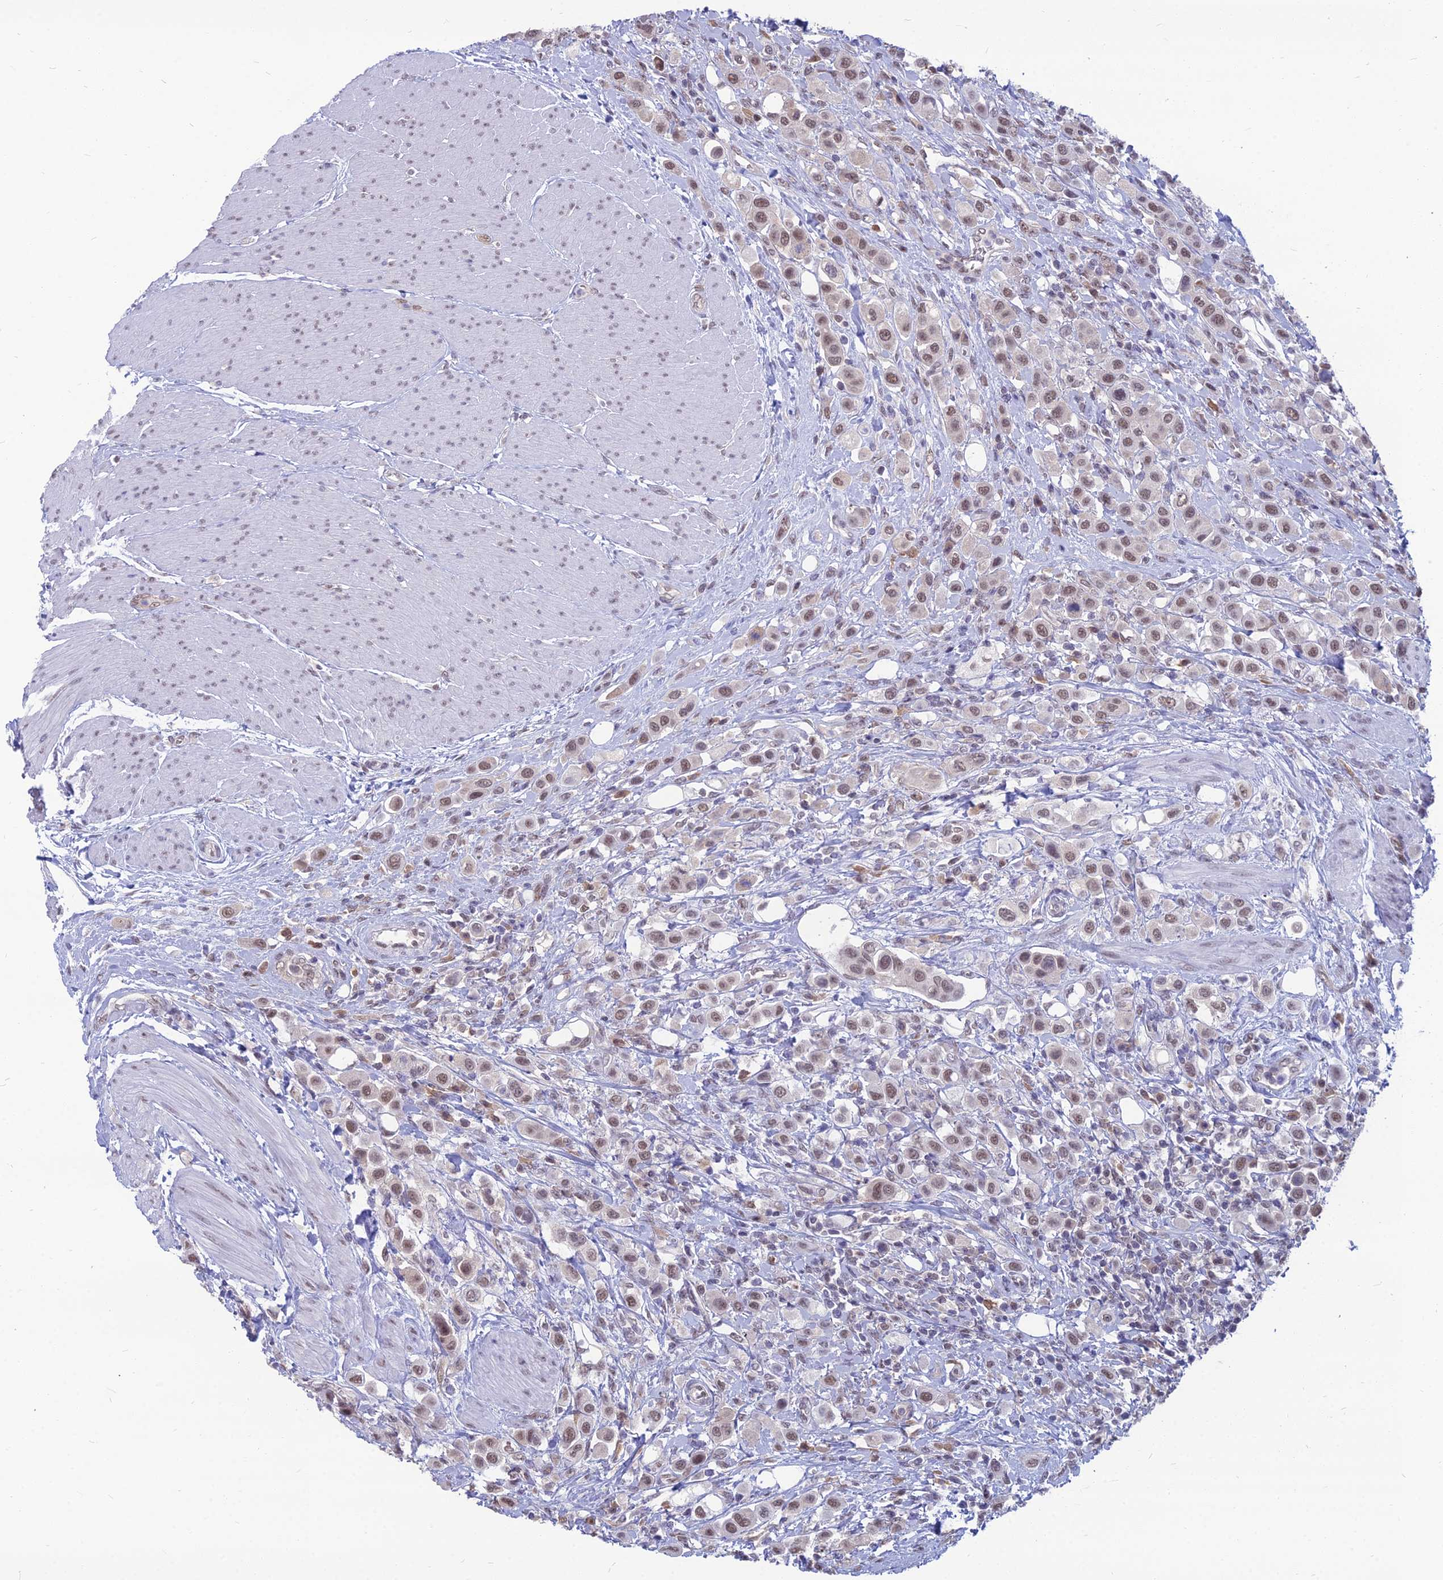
{"staining": {"intensity": "weak", "quantity": ">75%", "location": "nuclear"}, "tissue": "urothelial cancer", "cell_type": "Tumor cells", "image_type": "cancer", "snomed": [{"axis": "morphology", "description": "Urothelial carcinoma, High grade"}, {"axis": "topography", "description": "Urinary bladder"}], "caption": "About >75% of tumor cells in human urothelial carcinoma (high-grade) show weak nuclear protein expression as visualized by brown immunohistochemical staining.", "gene": "SRSF7", "patient": {"sex": "male", "age": 50}}